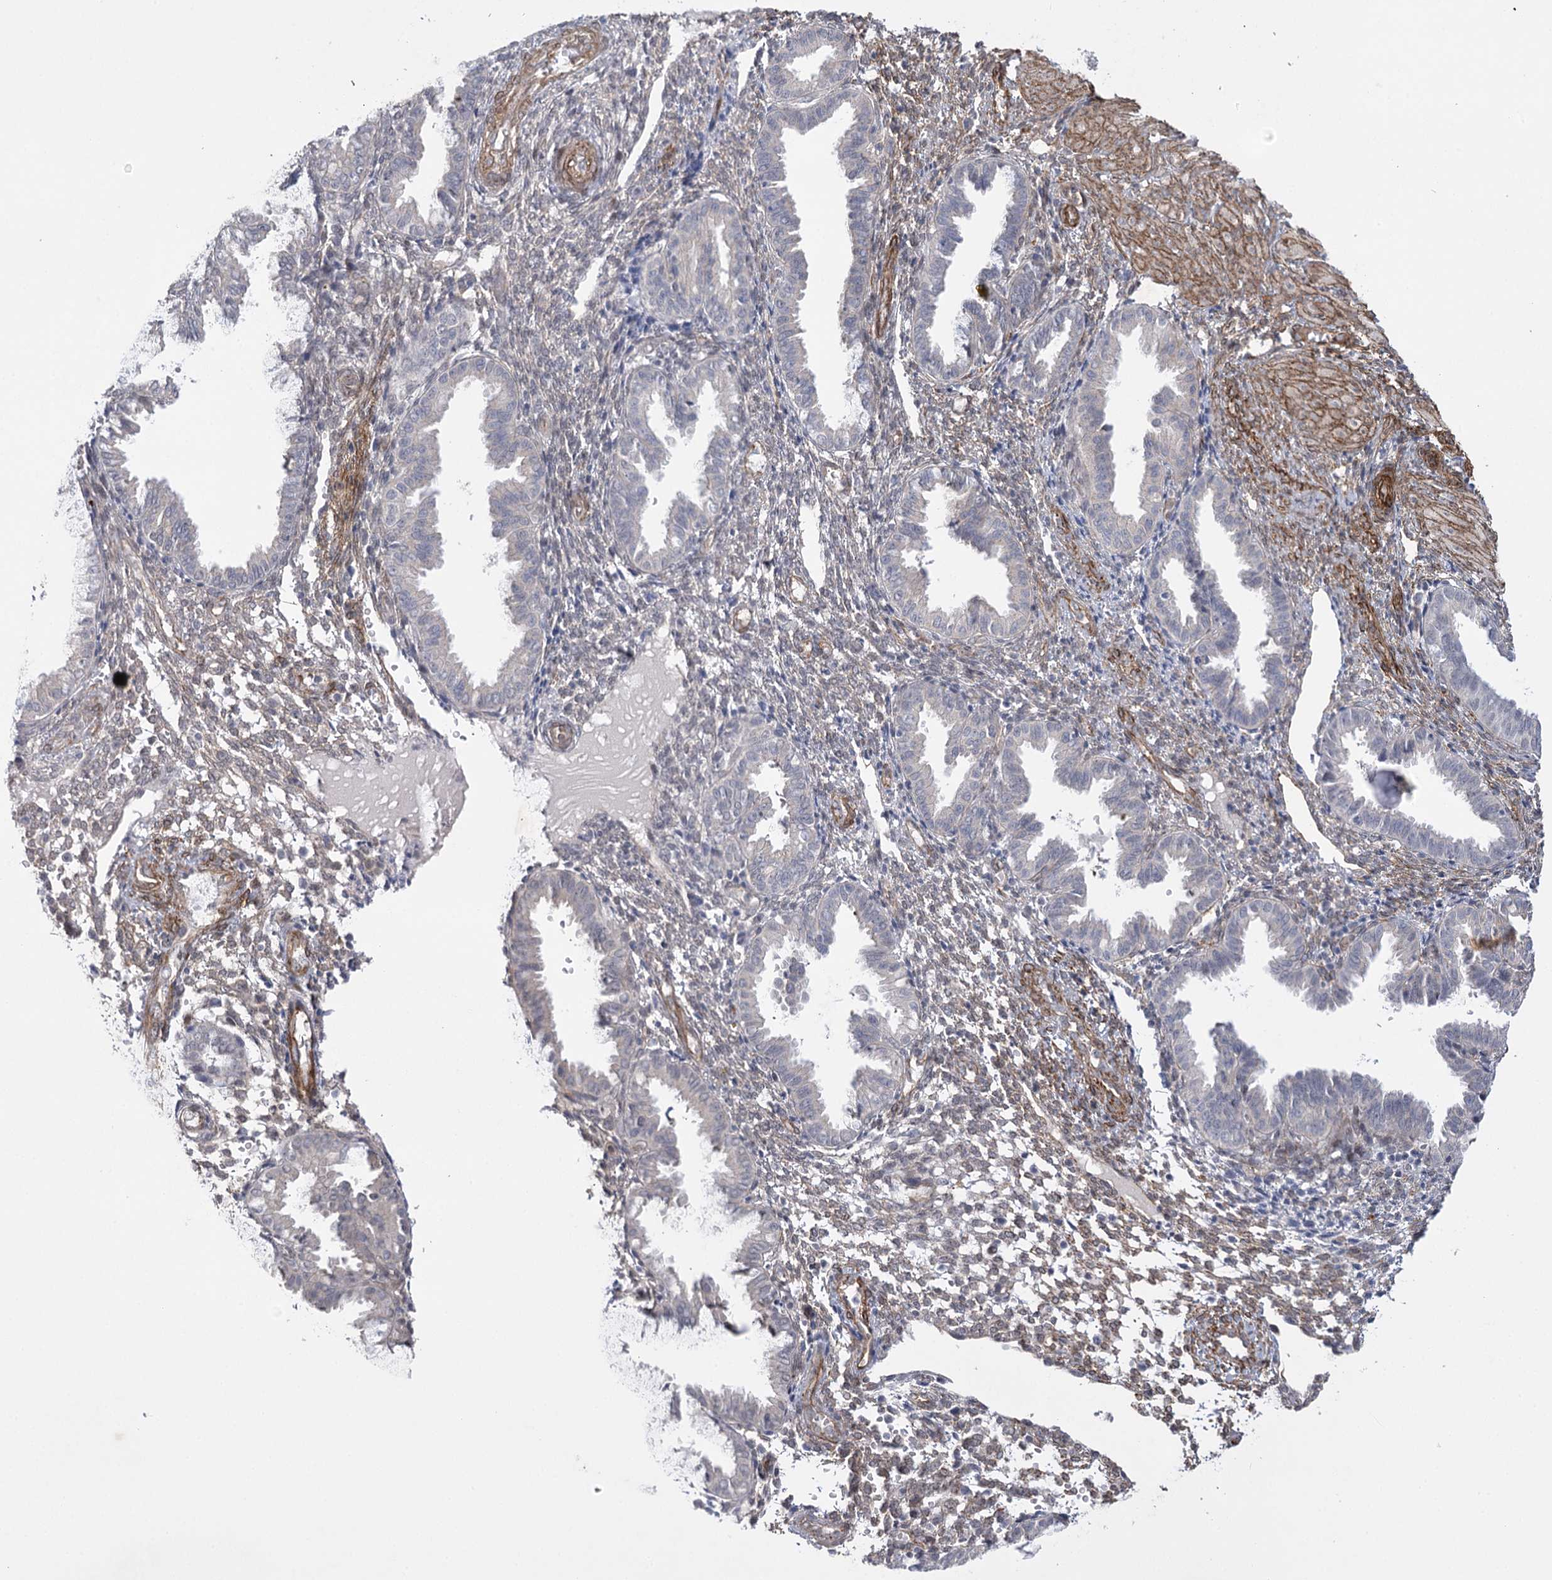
{"staining": {"intensity": "weak", "quantity": "<25%", "location": "cytoplasmic/membranous,nuclear"}, "tissue": "endometrium", "cell_type": "Cells in endometrial stroma", "image_type": "normal", "snomed": [{"axis": "morphology", "description": "Normal tissue, NOS"}, {"axis": "topography", "description": "Endometrium"}], "caption": "Immunohistochemistry (IHC) micrograph of benign endometrium: human endometrium stained with DAB (3,3'-diaminobenzidine) demonstrates no significant protein positivity in cells in endometrial stroma.", "gene": "AMTN", "patient": {"sex": "female", "age": 33}}